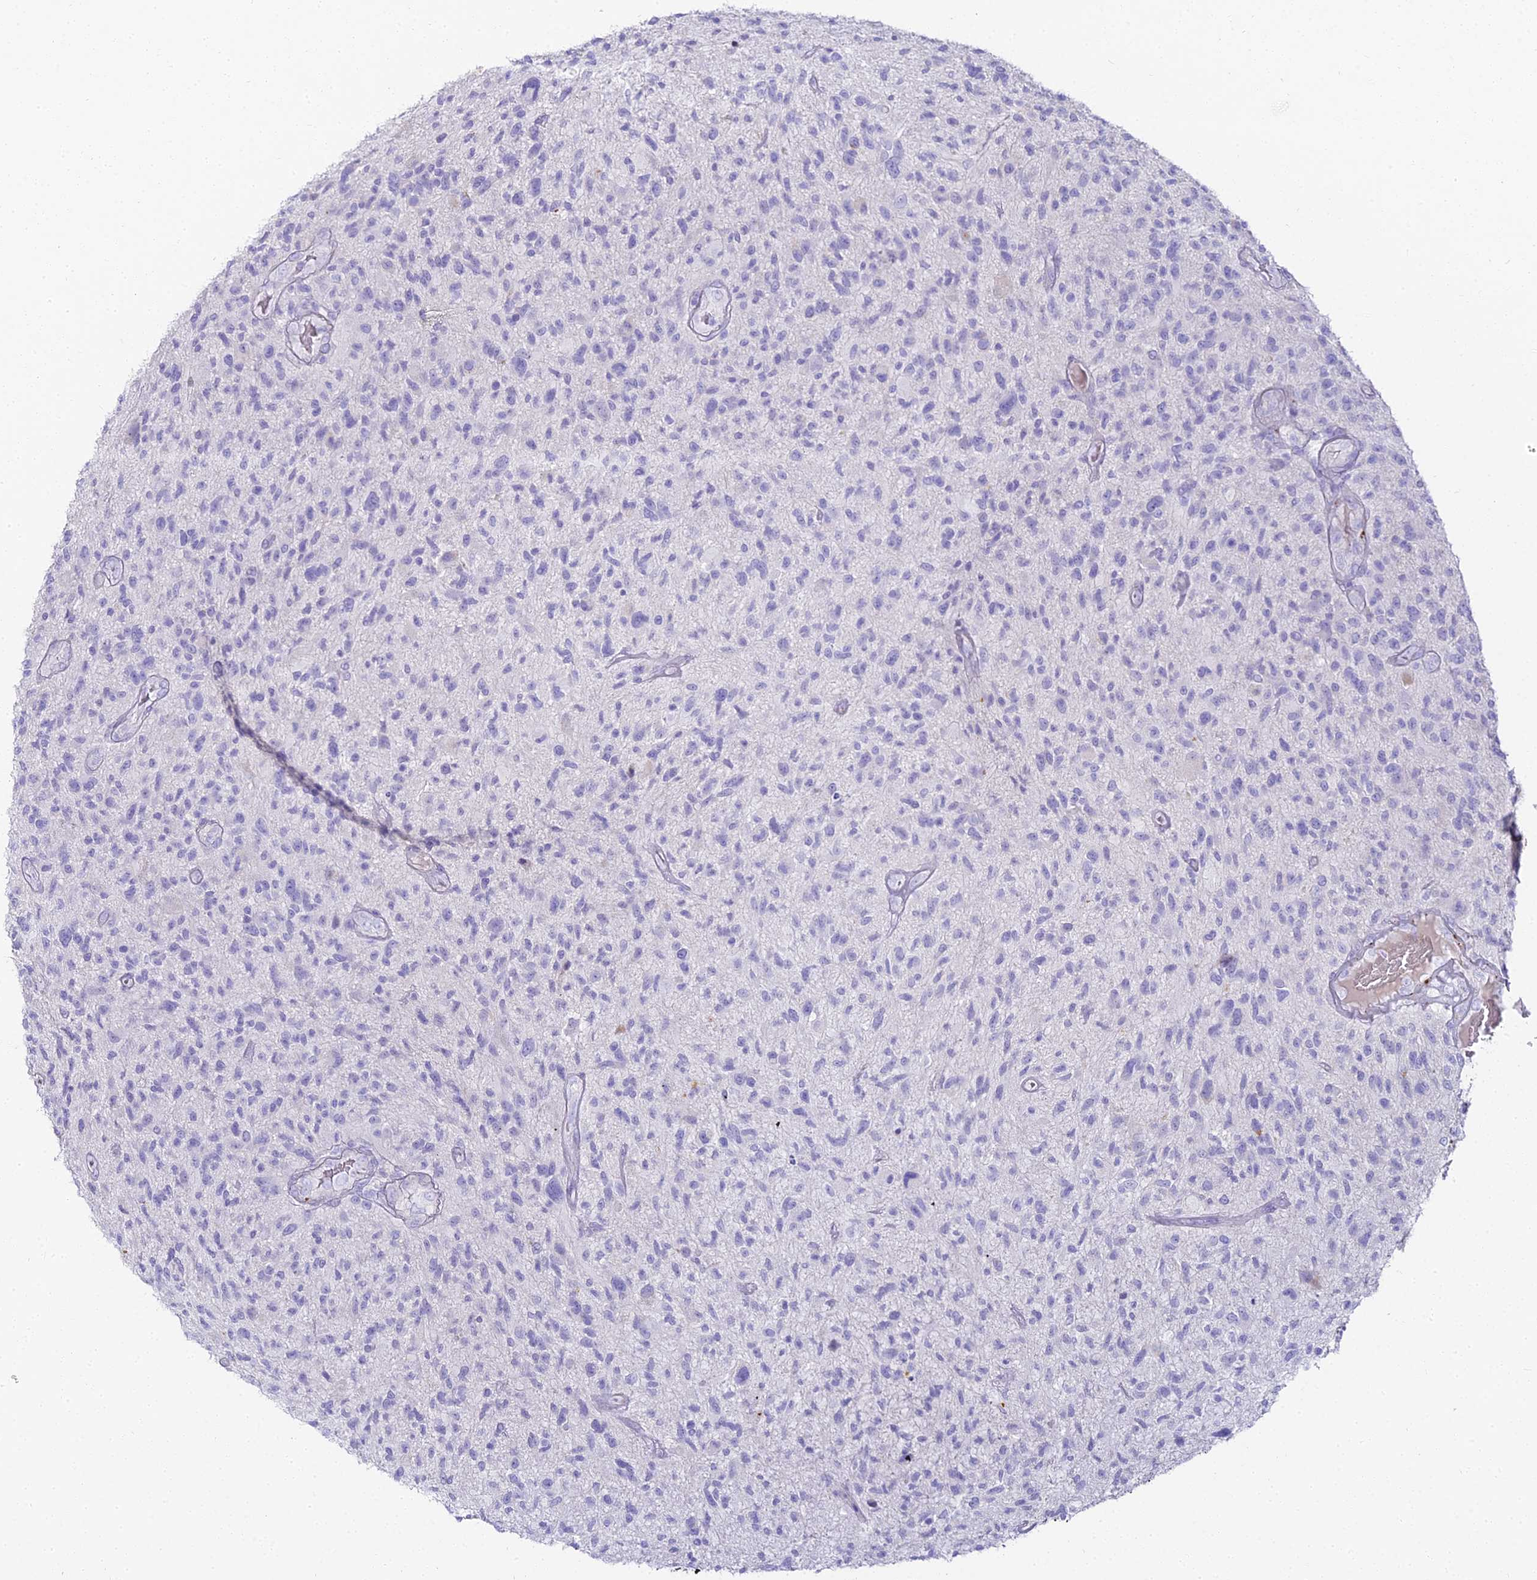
{"staining": {"intensity": "negative", "quantity": "none", "location": "none"}, "tissue": "glioma", "cell_type": "Tumor cells", "image_type": "cancer", "snomed": [{"axis": "morphology", "description": "Glioma, malignant, High grade"}, {"axis": "topography", "description": "Brain"}], "caption": "This is an immunohistochemistry image of human glioma. There is no staining in tumor cells.", "gene": "ALPG", "patient": {"sex": "male", "age": 47}}